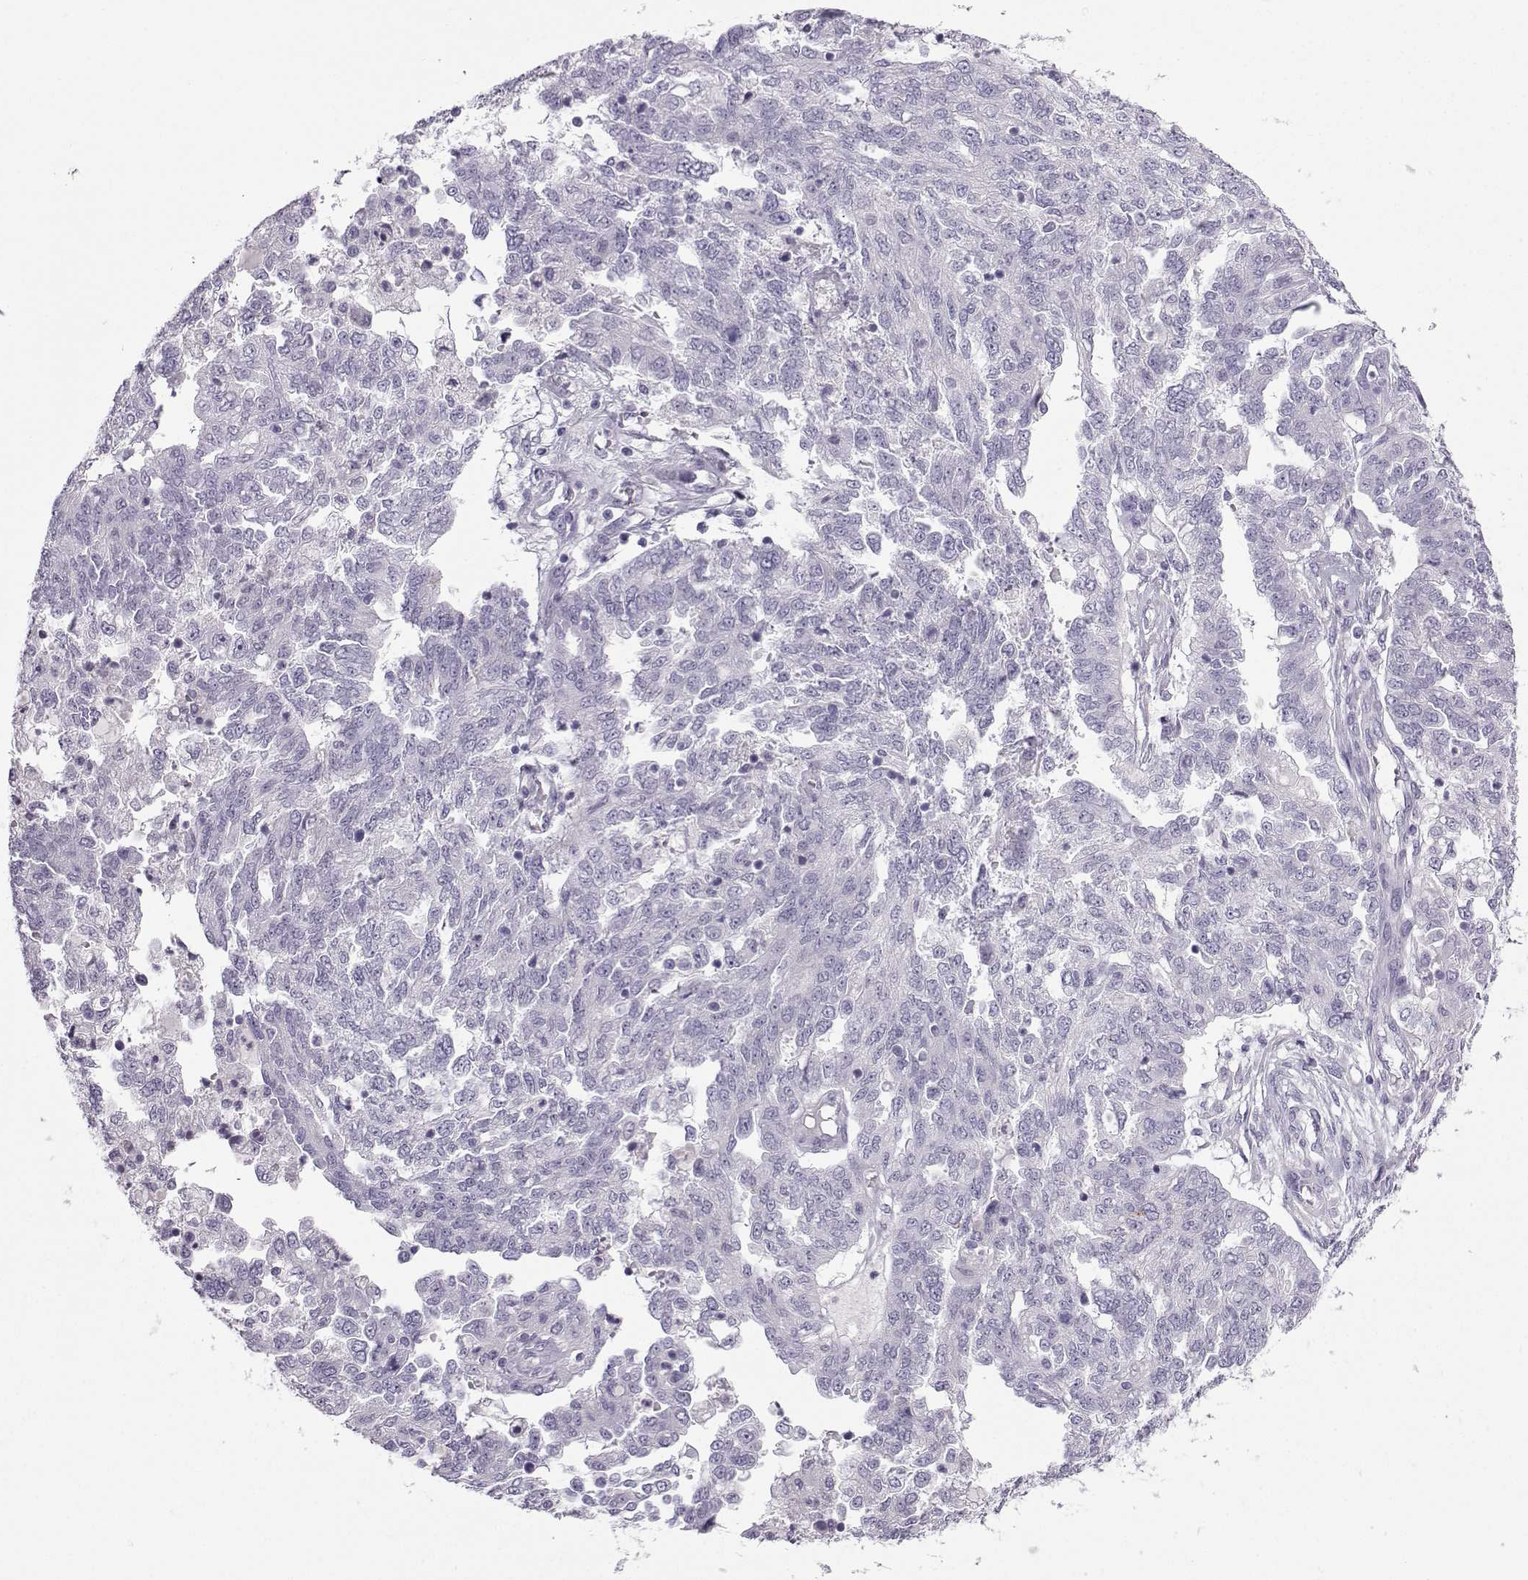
{"staining": {"intensity": "negative", "quantity": "none", "location": "none"}, "tissue": "ovarian cancer", "cell_type": "Tumor cells", "image_type": "cancer", "snomed": [{"axis": "morphology", "description": "Cystadenocarcinoma, serous, NOS"}, {"axis": "topography", "description": "Ovary"}], "caption": "This is an immunohistochemistry image of ovarian serous cystadenocarcinoma. There is no expression in tumor cells.", "gene": "ZBTB8B", "patient": {"sex": "female", "age": 67}}